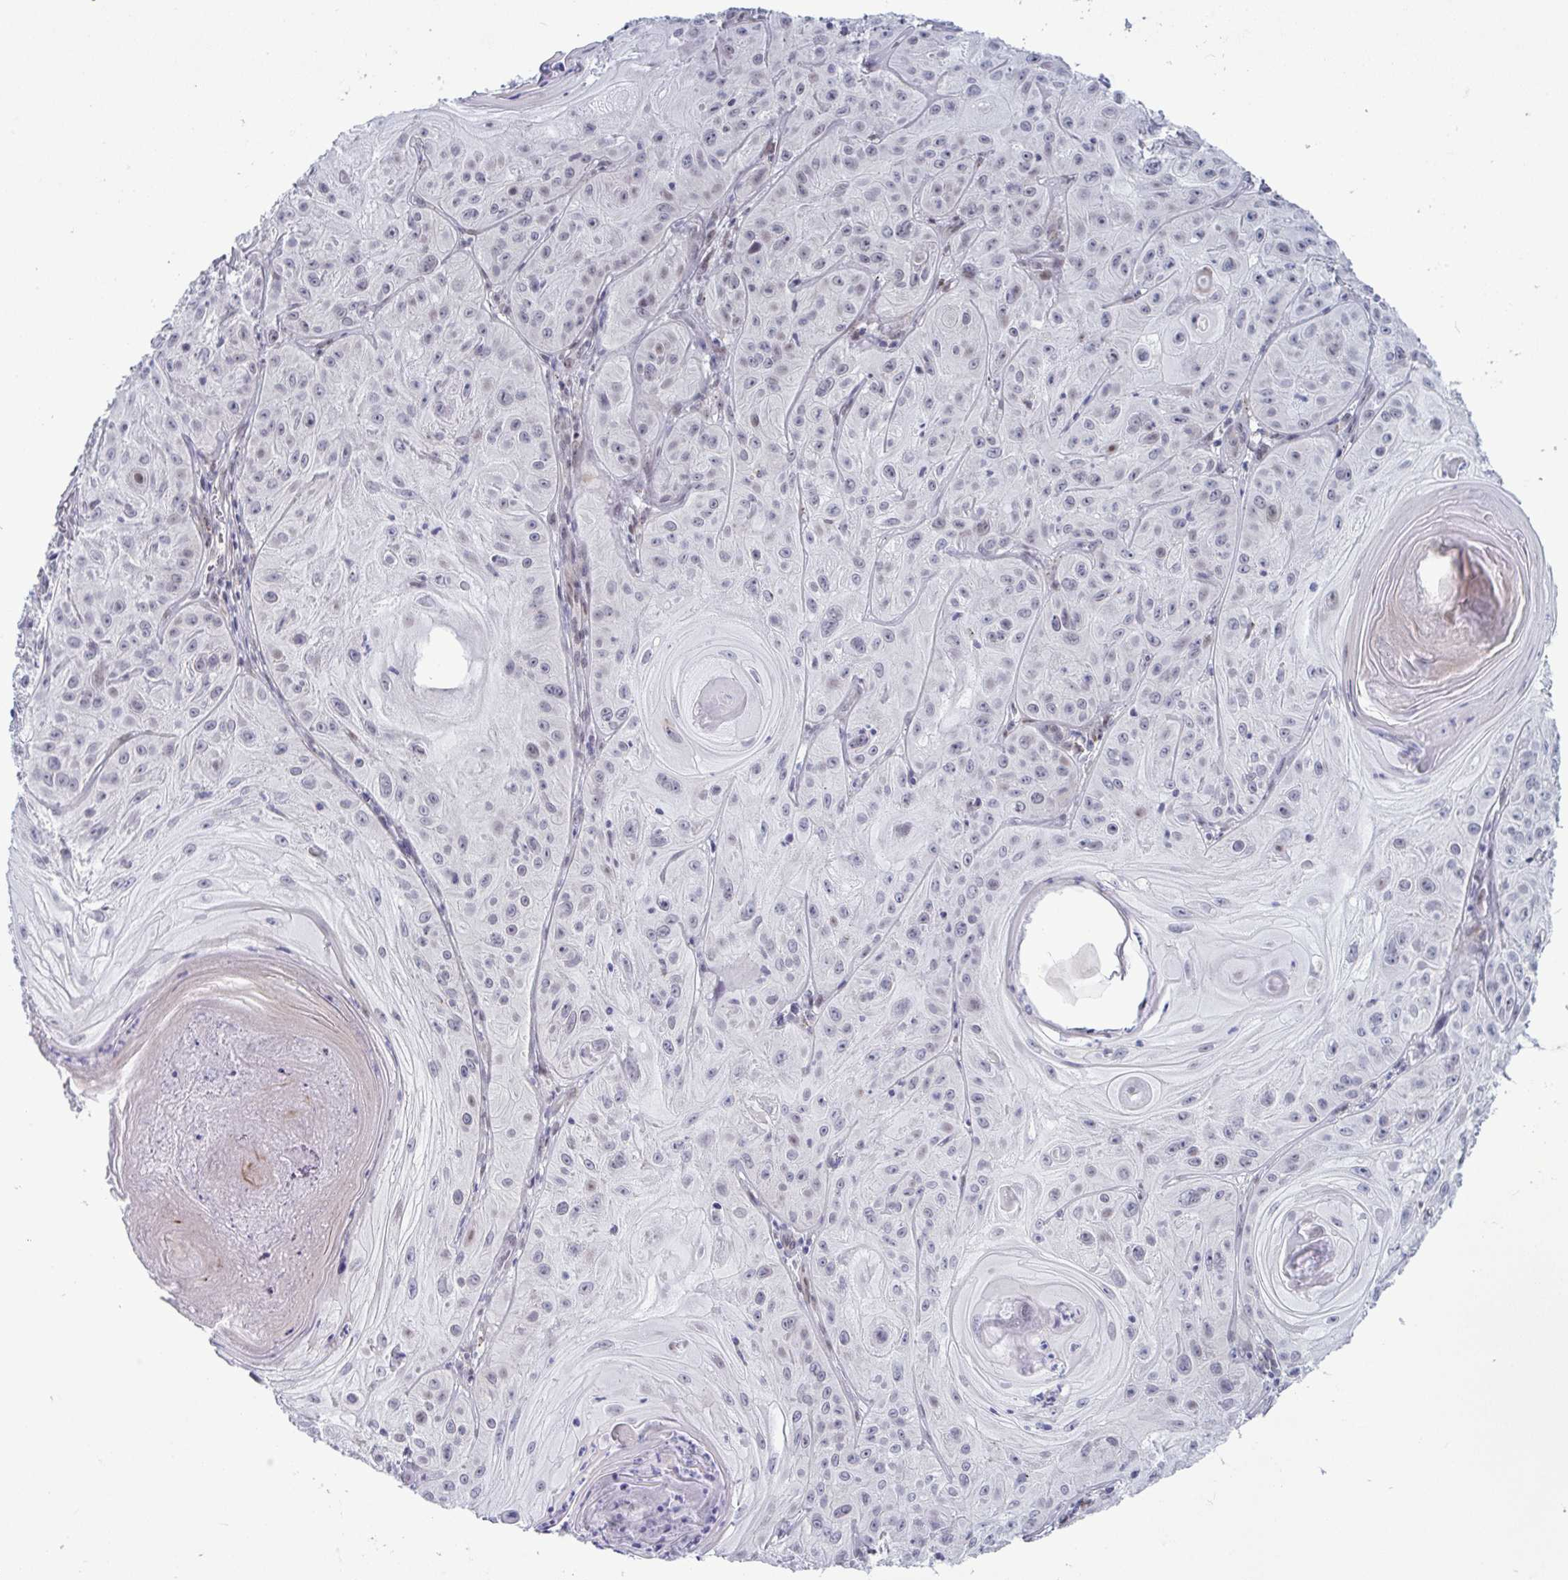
{"staining": {"intensity": "negative", "quantity": "none", "location": "none"}, "tissue": "skin cancer", "cell_type": "Tumor cells", "image_type": "cancer", "snomed": [{"axis": "morphology", "description": "Squamous cell carcinoma, NOS"}, {"axis": "topography", "description": "Skin"}], "caption": "High power microscopy image of an immunohistochemistry (IHC) photomicrograph of skin squamous cell carcinoma, revealing no significant positivity in tumor cells.", "gene": "TCEAL8", "patient": {"sex": "male", "age": 85}}